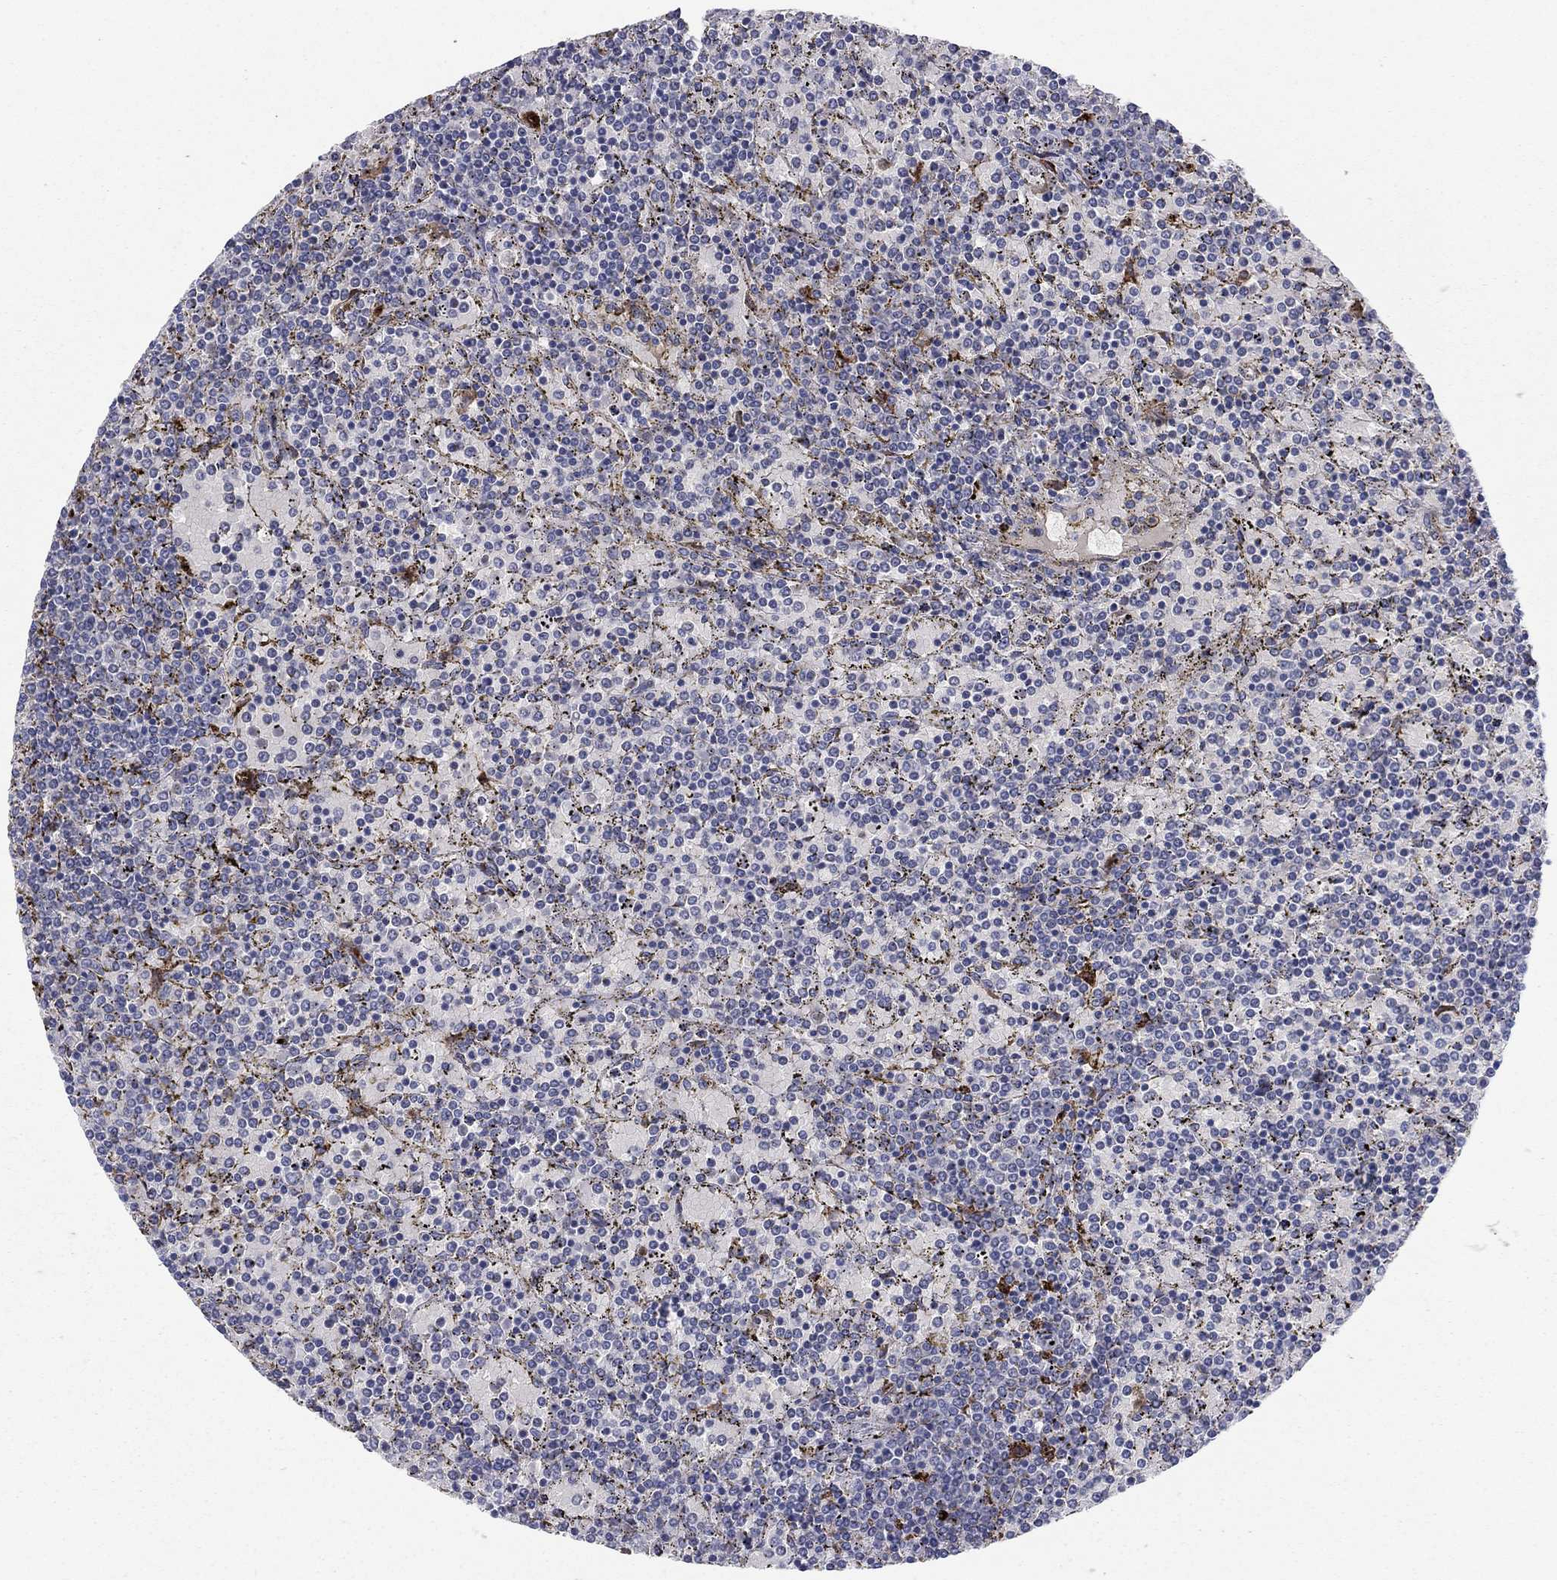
{"staining": {"intensity": "negative", "quantity": "none", "location": "none"}, "tissue": "lymphoma", "cell_type": "Tumor cells", "image_type": "cancer", "snomed": [{"axis": "morphology", "description": "Malignant lymphoma, non-Hodgkin's type, Low grade"}, {"axis": "topography", "description": "Spleen"}], "caption": "An image of lymphoma stained for a protein shows no brown staining in tumor cells. The staining was performed using DAB (3,3'-diaminobenzidine) to visualize the protein expression in brown, while the nuclei were stained in blue with hematoxylin (Magnification: 20x).", "gene": "PTGDS", "patient": {"sex": "female", "age": 77}}